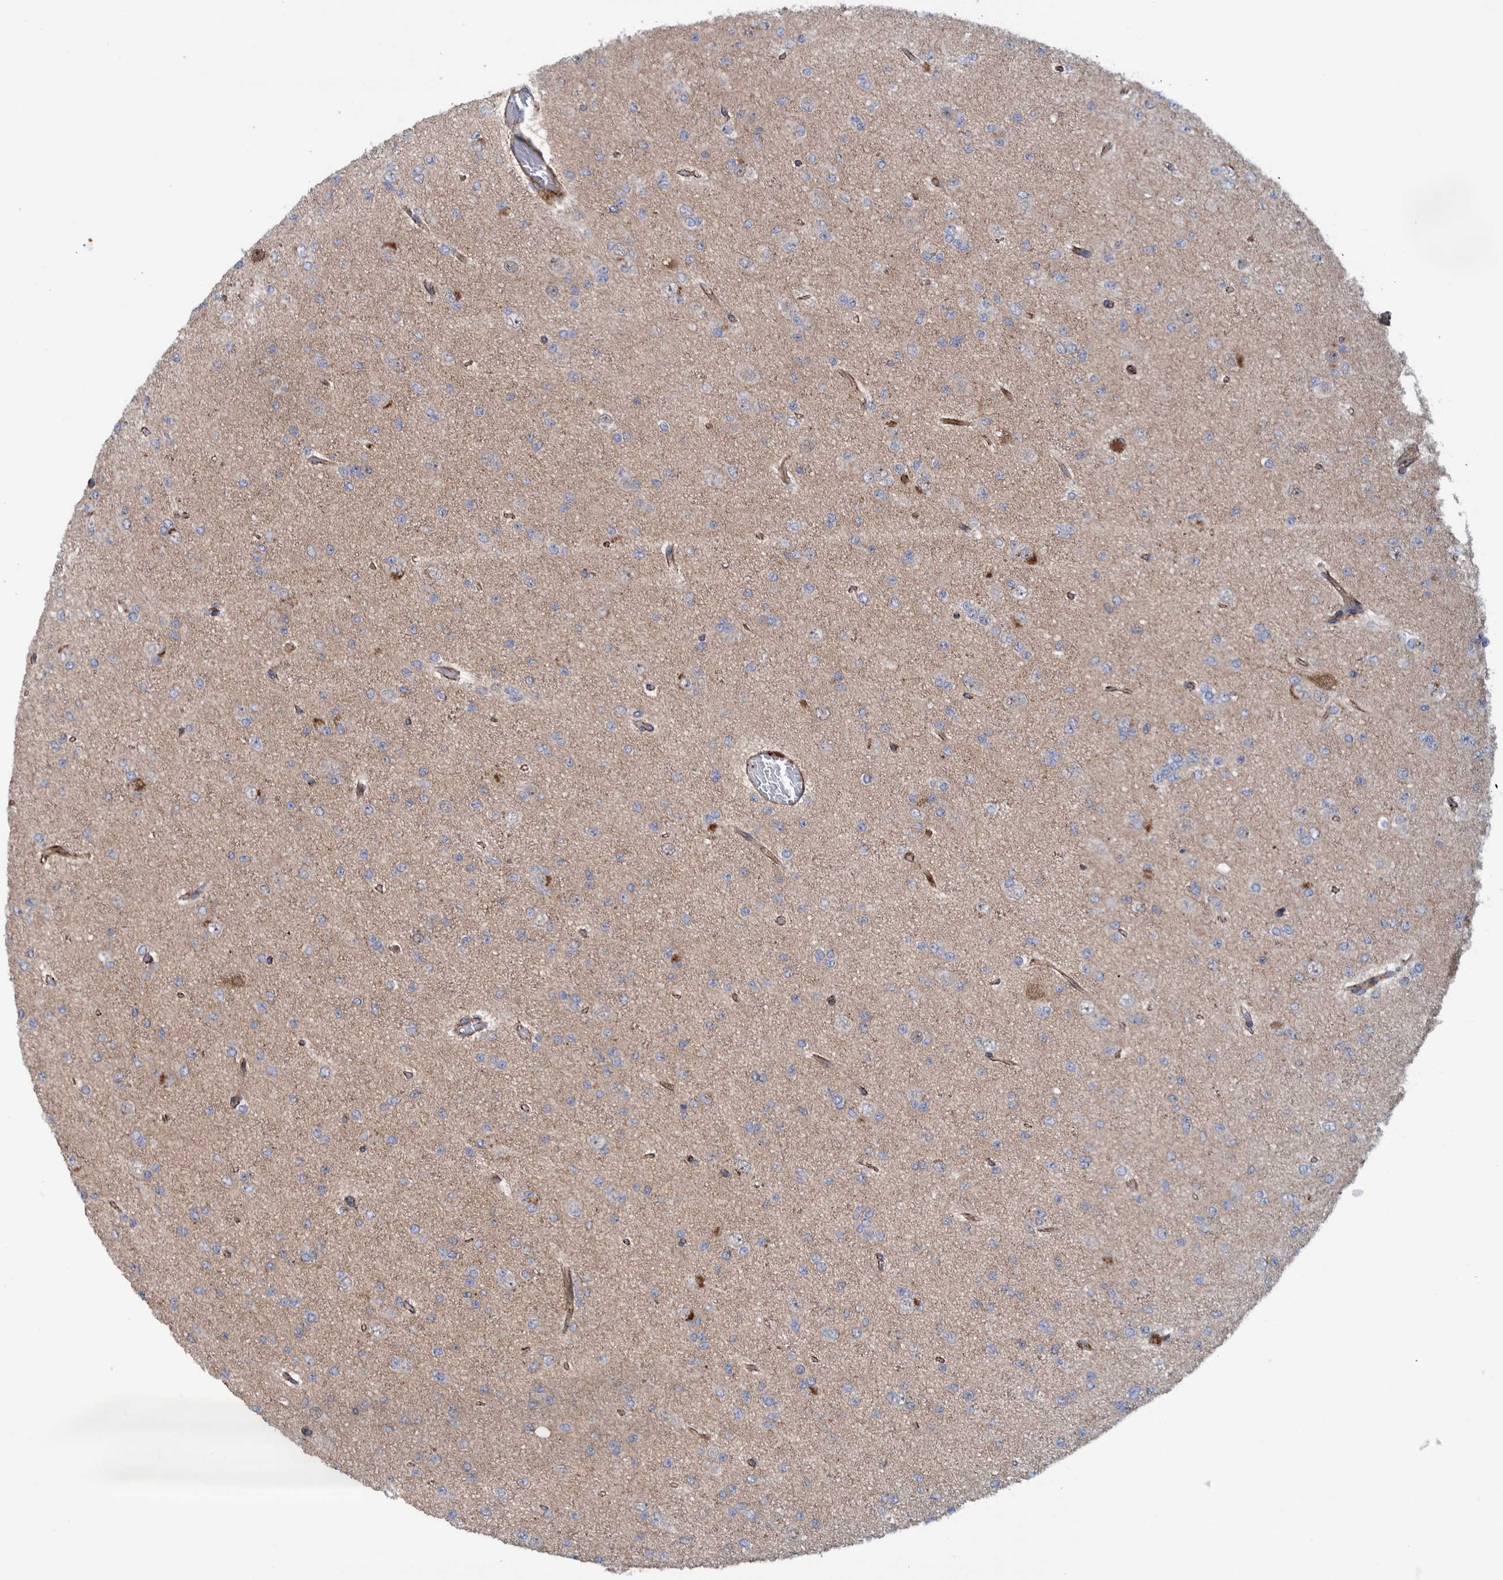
{"staining": {"intensity": "negative", "quantity": "none", "location": "none"}, "tissue": "glioma", "cell_type": "Tumor cells", "image_type": "cancer", "snomed": [{"axis": "morphology", "description": "Glioma, malignant, Low grade"}, {"axis": "topography", "description": "Brain"}], "caption": "An immunohistochemistry histopathology image of low-grade glioma (malignant) is shown. There is no staining in tumor cells of low-grade glioma (malignant).", "gene": "SLC25A10", "patient": {"sex": "female", "age": 22}}